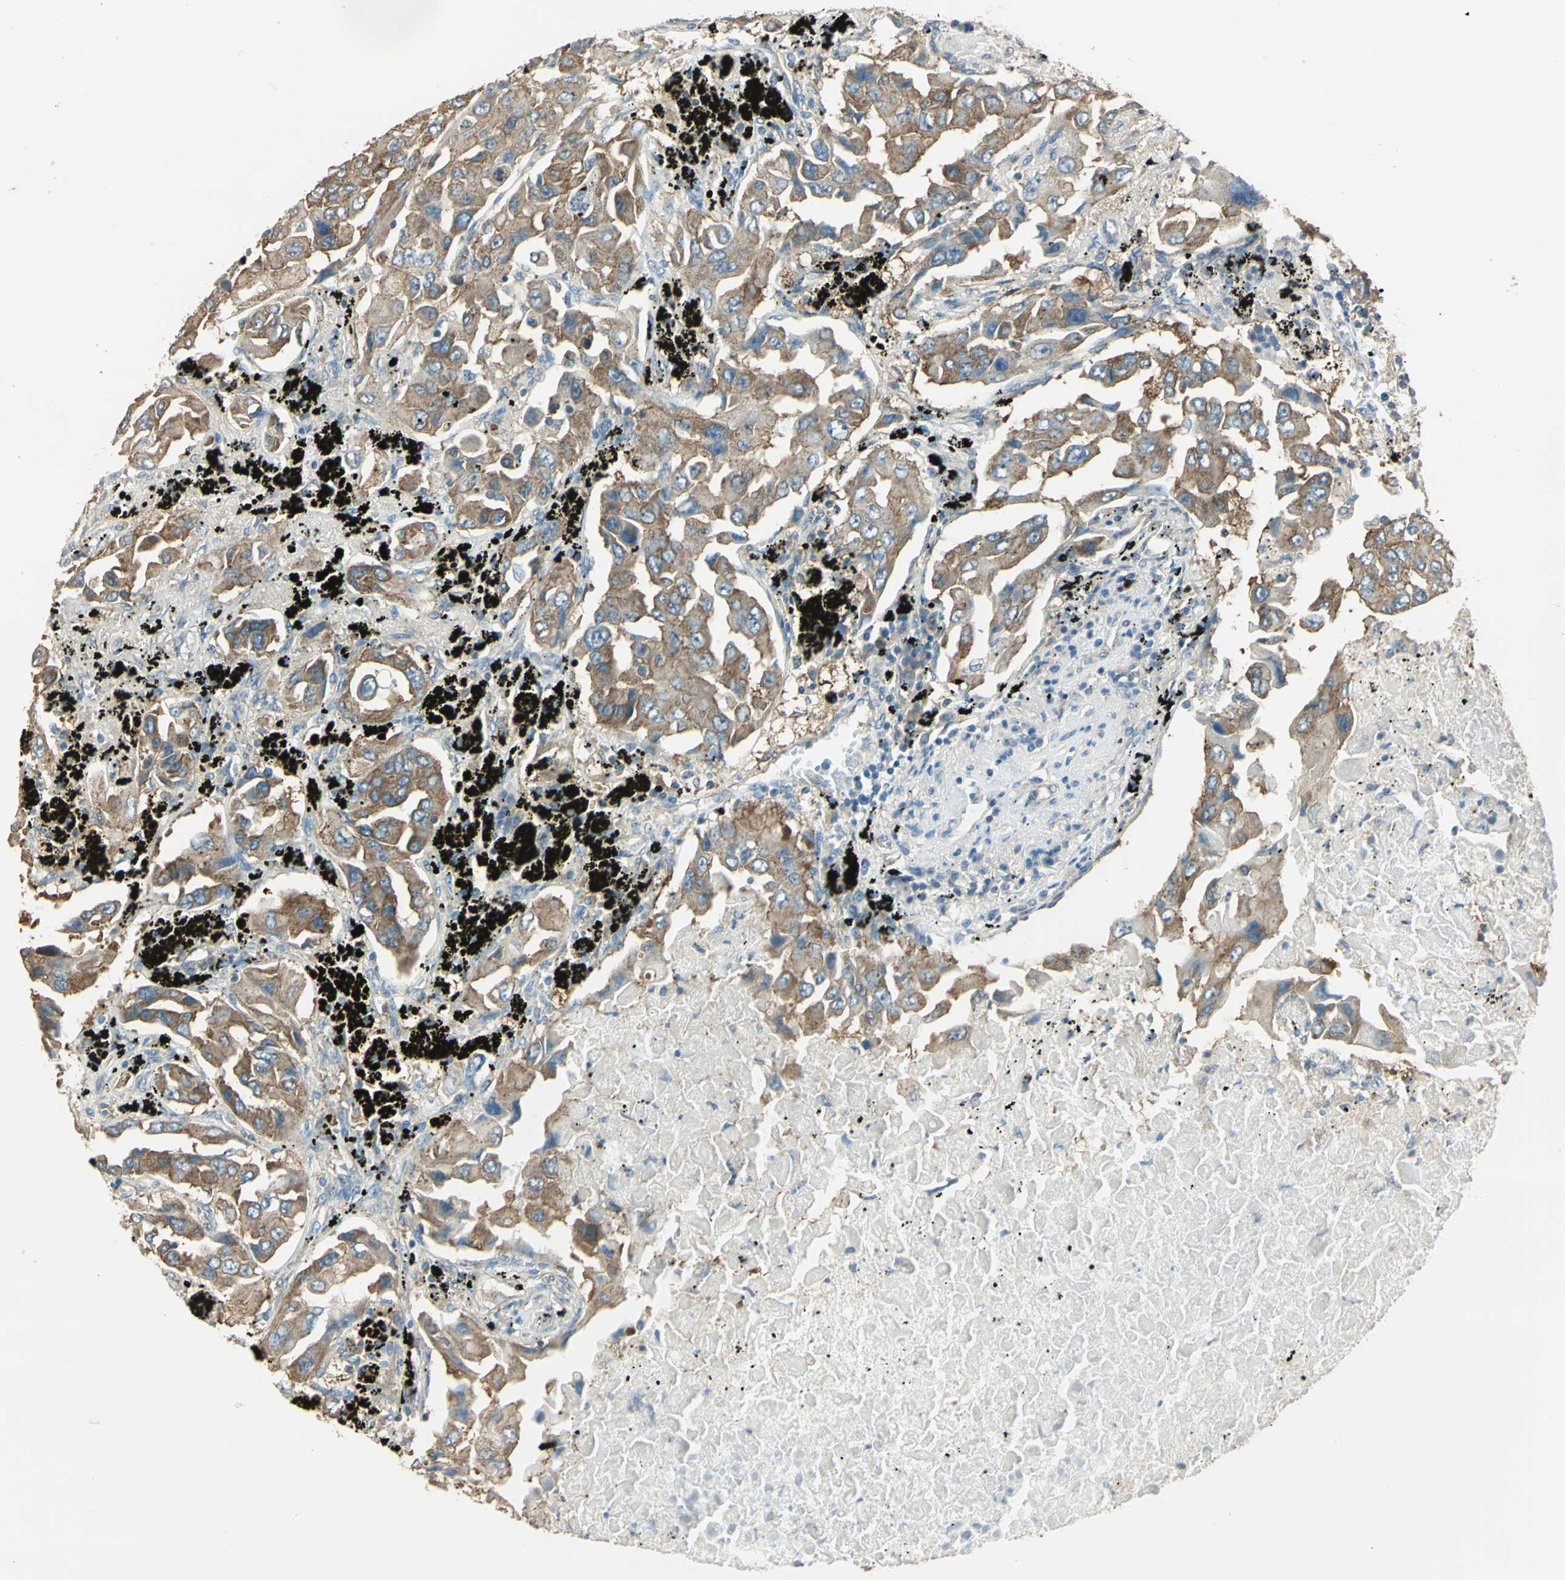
{"staining": {"intensity": "moderate", "quantity": ">75%", "location": "cytoplasmic/membranous"}, "tissue": "lung cancer", "cell_type": "Tumor cells", "image_type": "cancer", "snomed": [{"axis": "morphology", "description": "Adenocarcinoma, NOS"}, {"axis": "topography", "description": "Lung"}], "caption": "A photomicrograph of human lung adenocarcinoma stained for a protein demonstrates moderate cytoplasmic/membranous brown staining in tumor cells.", "gene": "SHC2", "patient": {"sex": "female", "age": 65}}